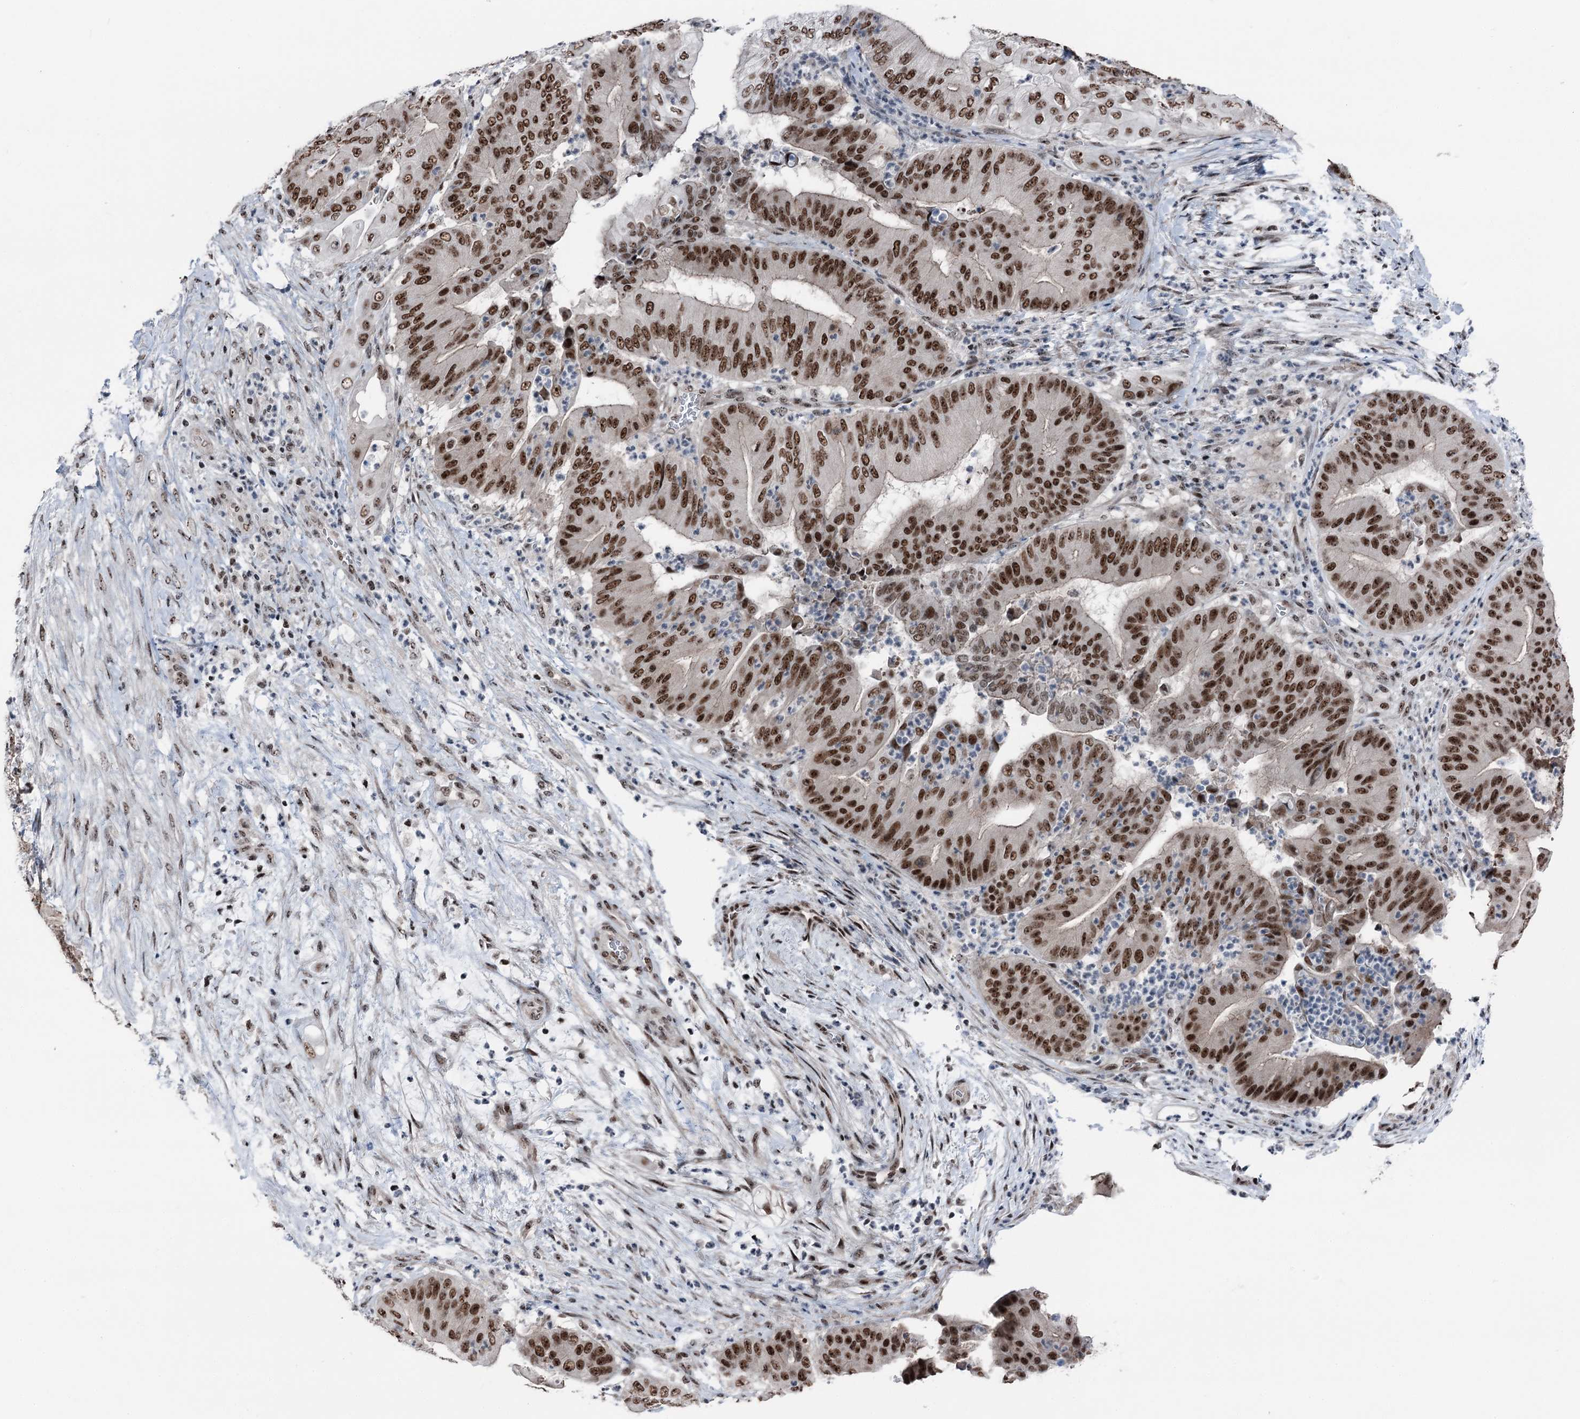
{"staining": {"intensity": "moderate", "quantity": ">75%", "location": "nuclear"}, "tissue": "pancreatic cancer", "cell_type": "Tumor cells", "image_type": "cancer", "snomed": [{"axis": "morphology", "description": "Adenocarcinoma, NOS"}, {"axis": "topography", "description": "Pancreas"}], "caption": "This is an image of IHC staining of adenocarcinoma (pancreatic), which shows moderate positivity in the nuclear of tumor cells.", "gene": "POLR2H", "patient": {"sex": "female", "age": 77}}